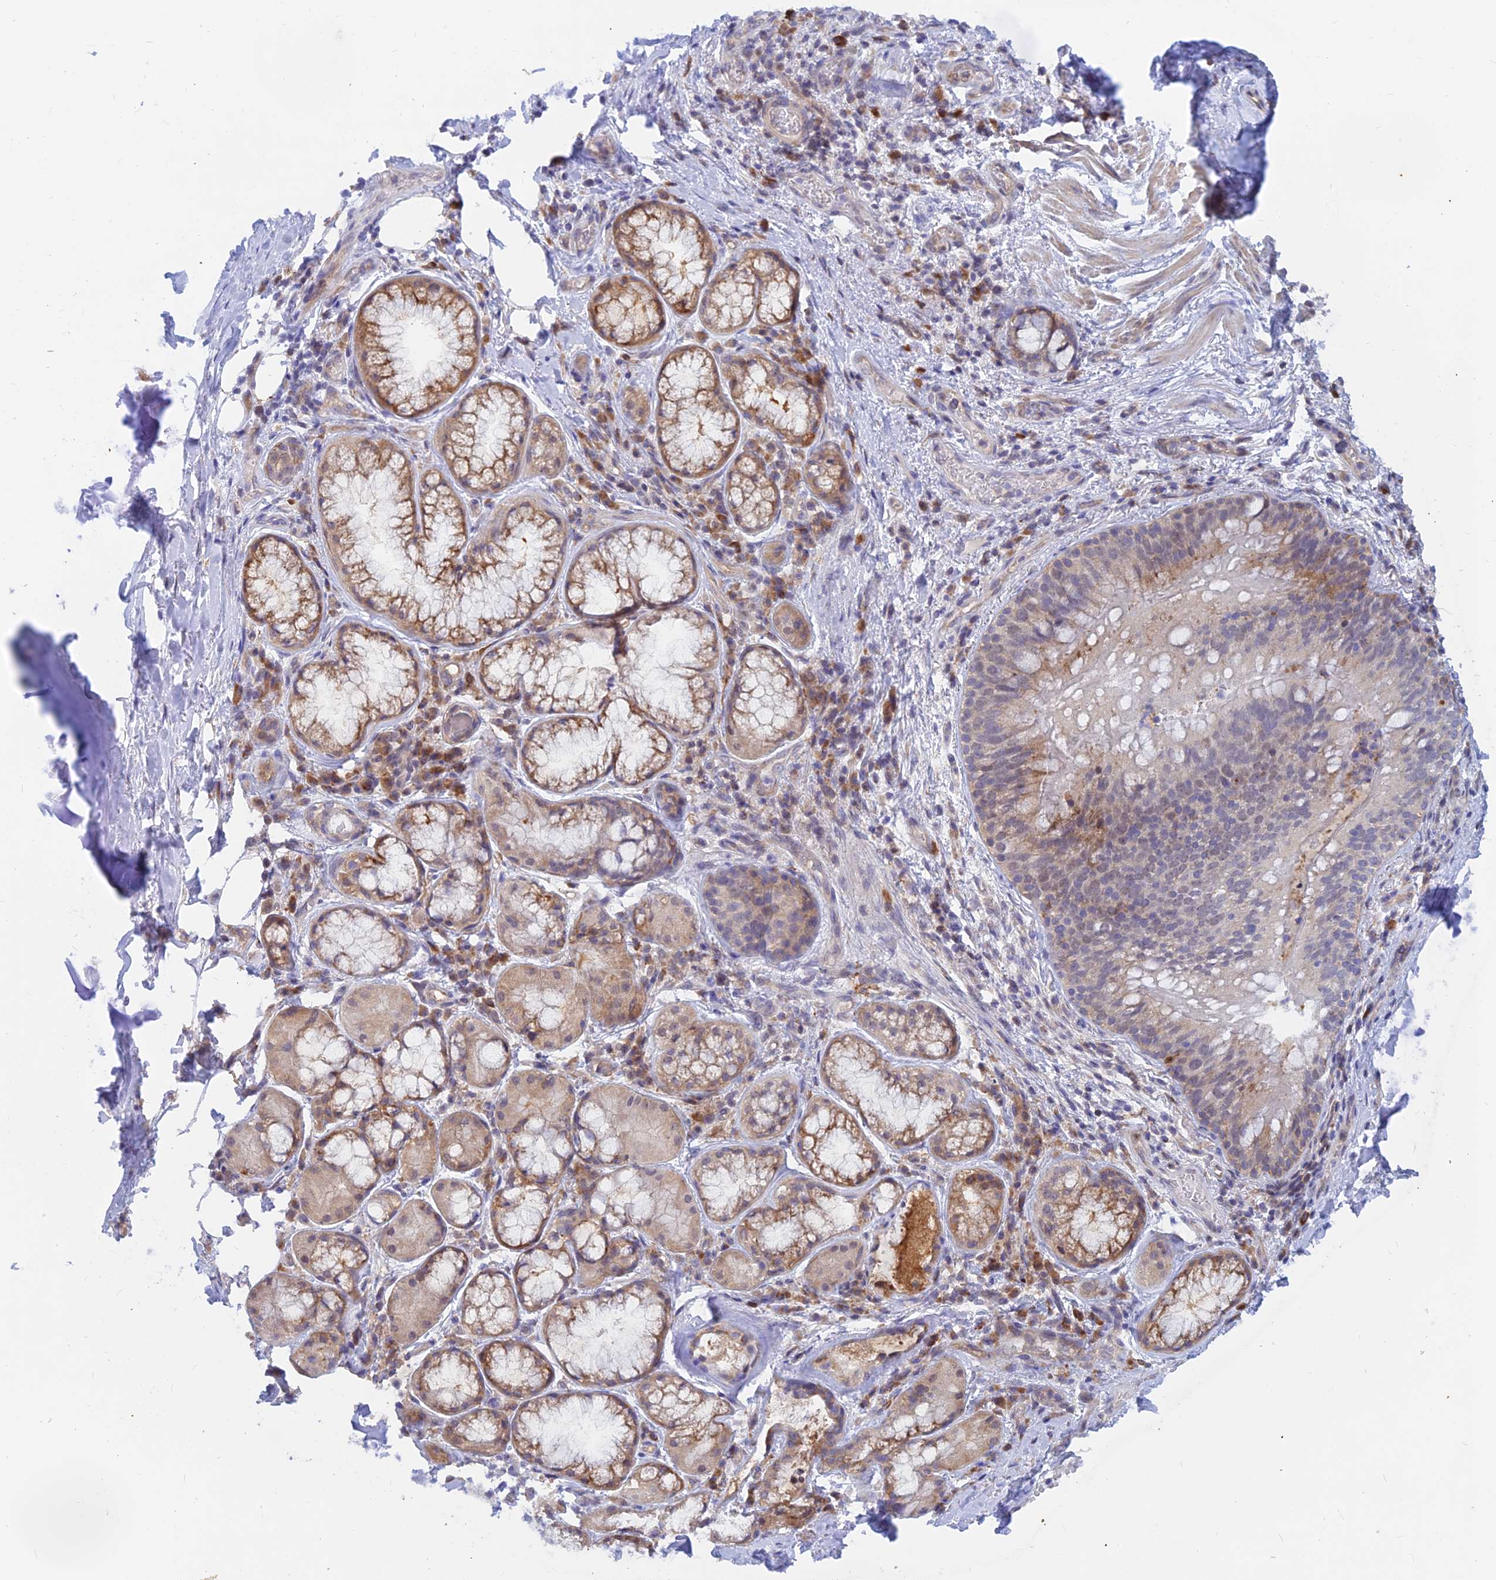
{"staining": {"intensity": "negative", "quantity": "none", "location": "none"}, "tissue": "adipose tissue", "cell_type": "Adipocytes", "image_type": "normal", "snomed": [{"axis": "morphology", "description": "Normal tissue, NOS"}, {"axis": "topography", "description": "Lymph node"}, {"axis": "topography", "description": "Cartilage tissue"}, {"axis": "topography", "description": "Bronchus"}], "caption": "Immunohistochemical staining of unremarkable adipose tissue shows no significant positivity in adipocytes.", "gene": "DNAJC16", "patient": {"sex": "male", "age": 63}}